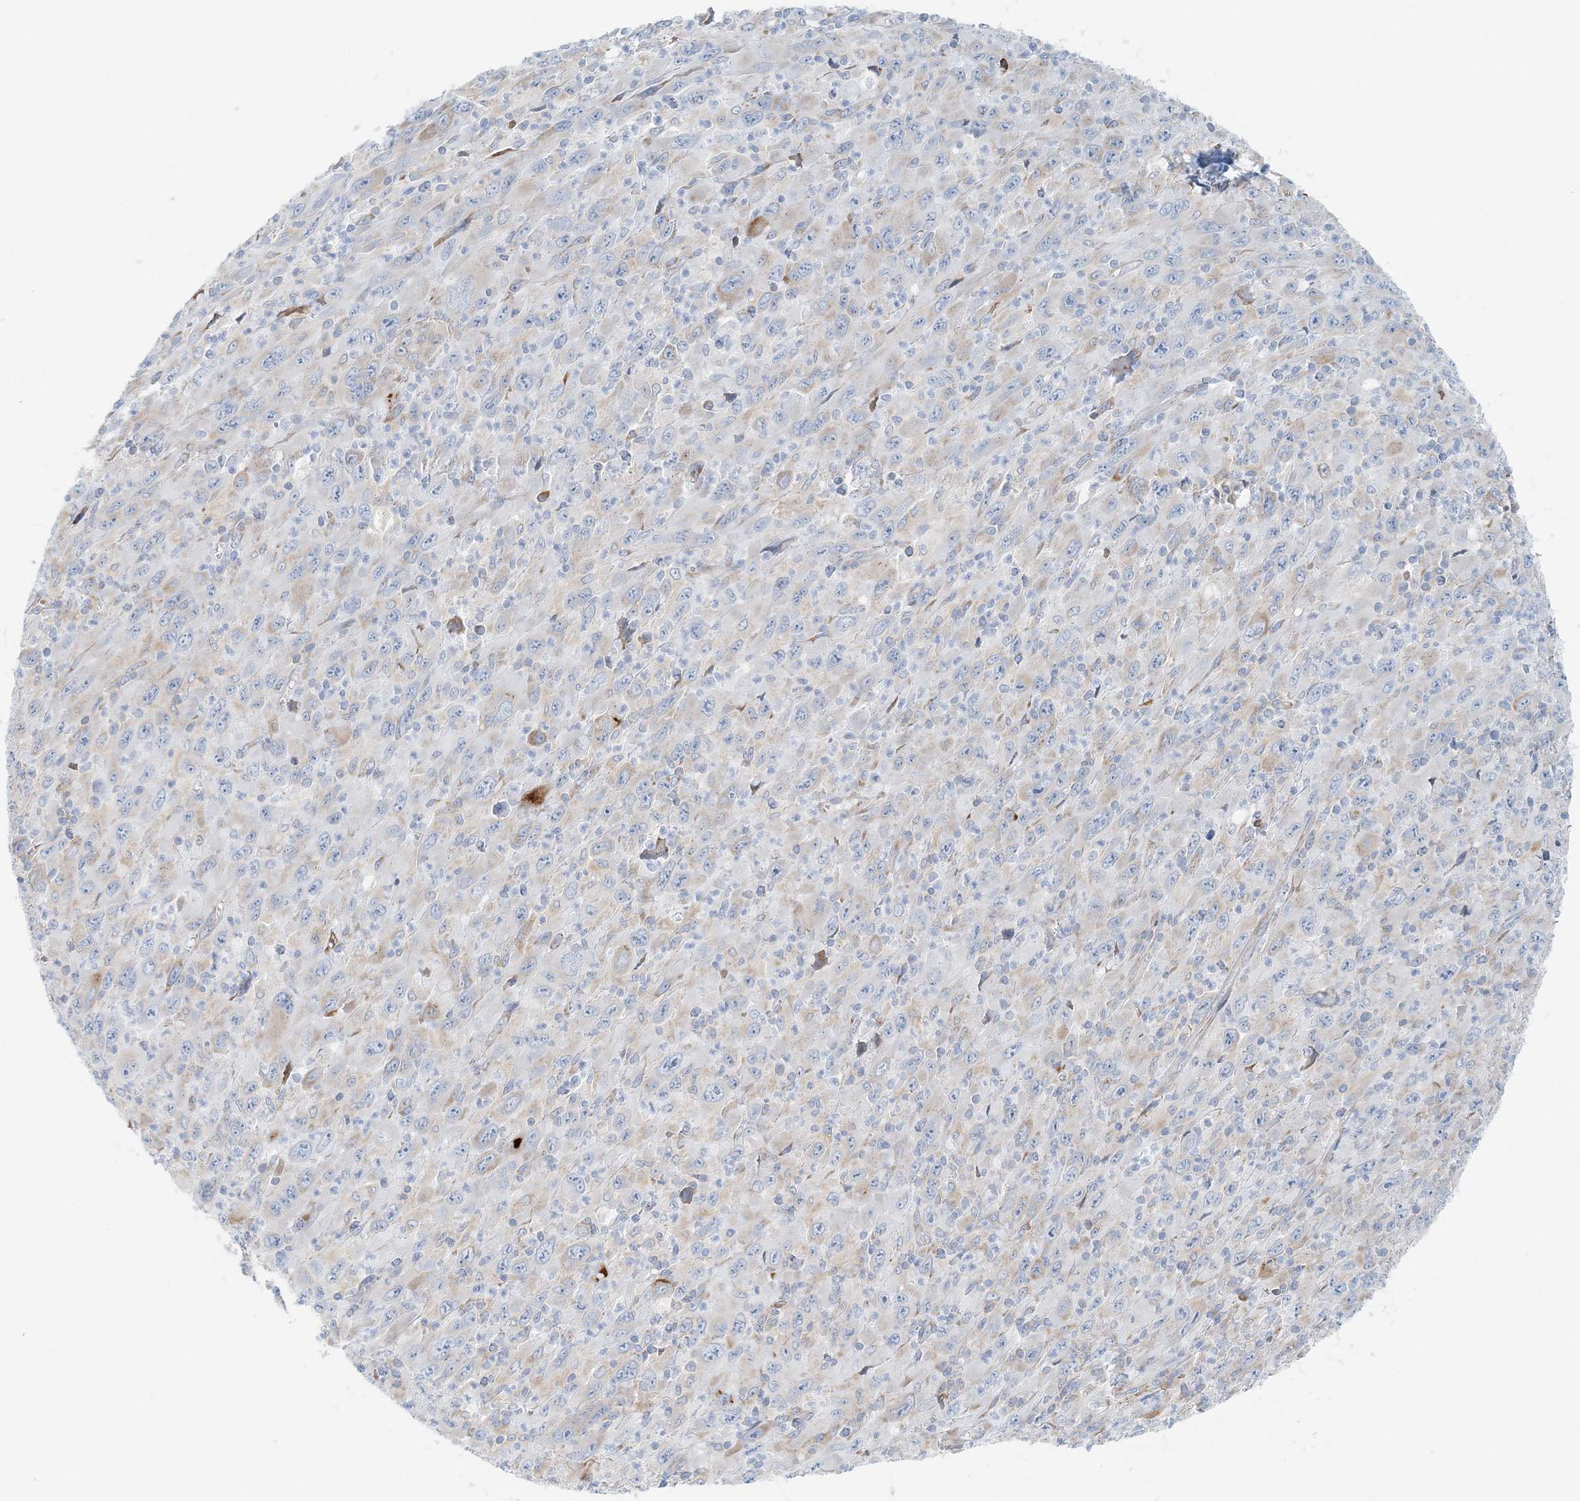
{"staining": {"intensity": "weak", "quantity": "<25%", "location": "cytoplasmic/membranous"}, "tissue": "melanoma", "cell_type": "Tumor cells", "image_type": "cancer", "snomed": [{"axis": "morphology", "description": "Malignant melanoma, Metastatic site"}, {"axis": "topography", "description": "Skin"}], "caption": "There is no significant positivity in tumor cells of melanoma. Nuclei are stained in blue.", "gene": "STK11IP", "patient": {"sex": "female", "age": 56}}